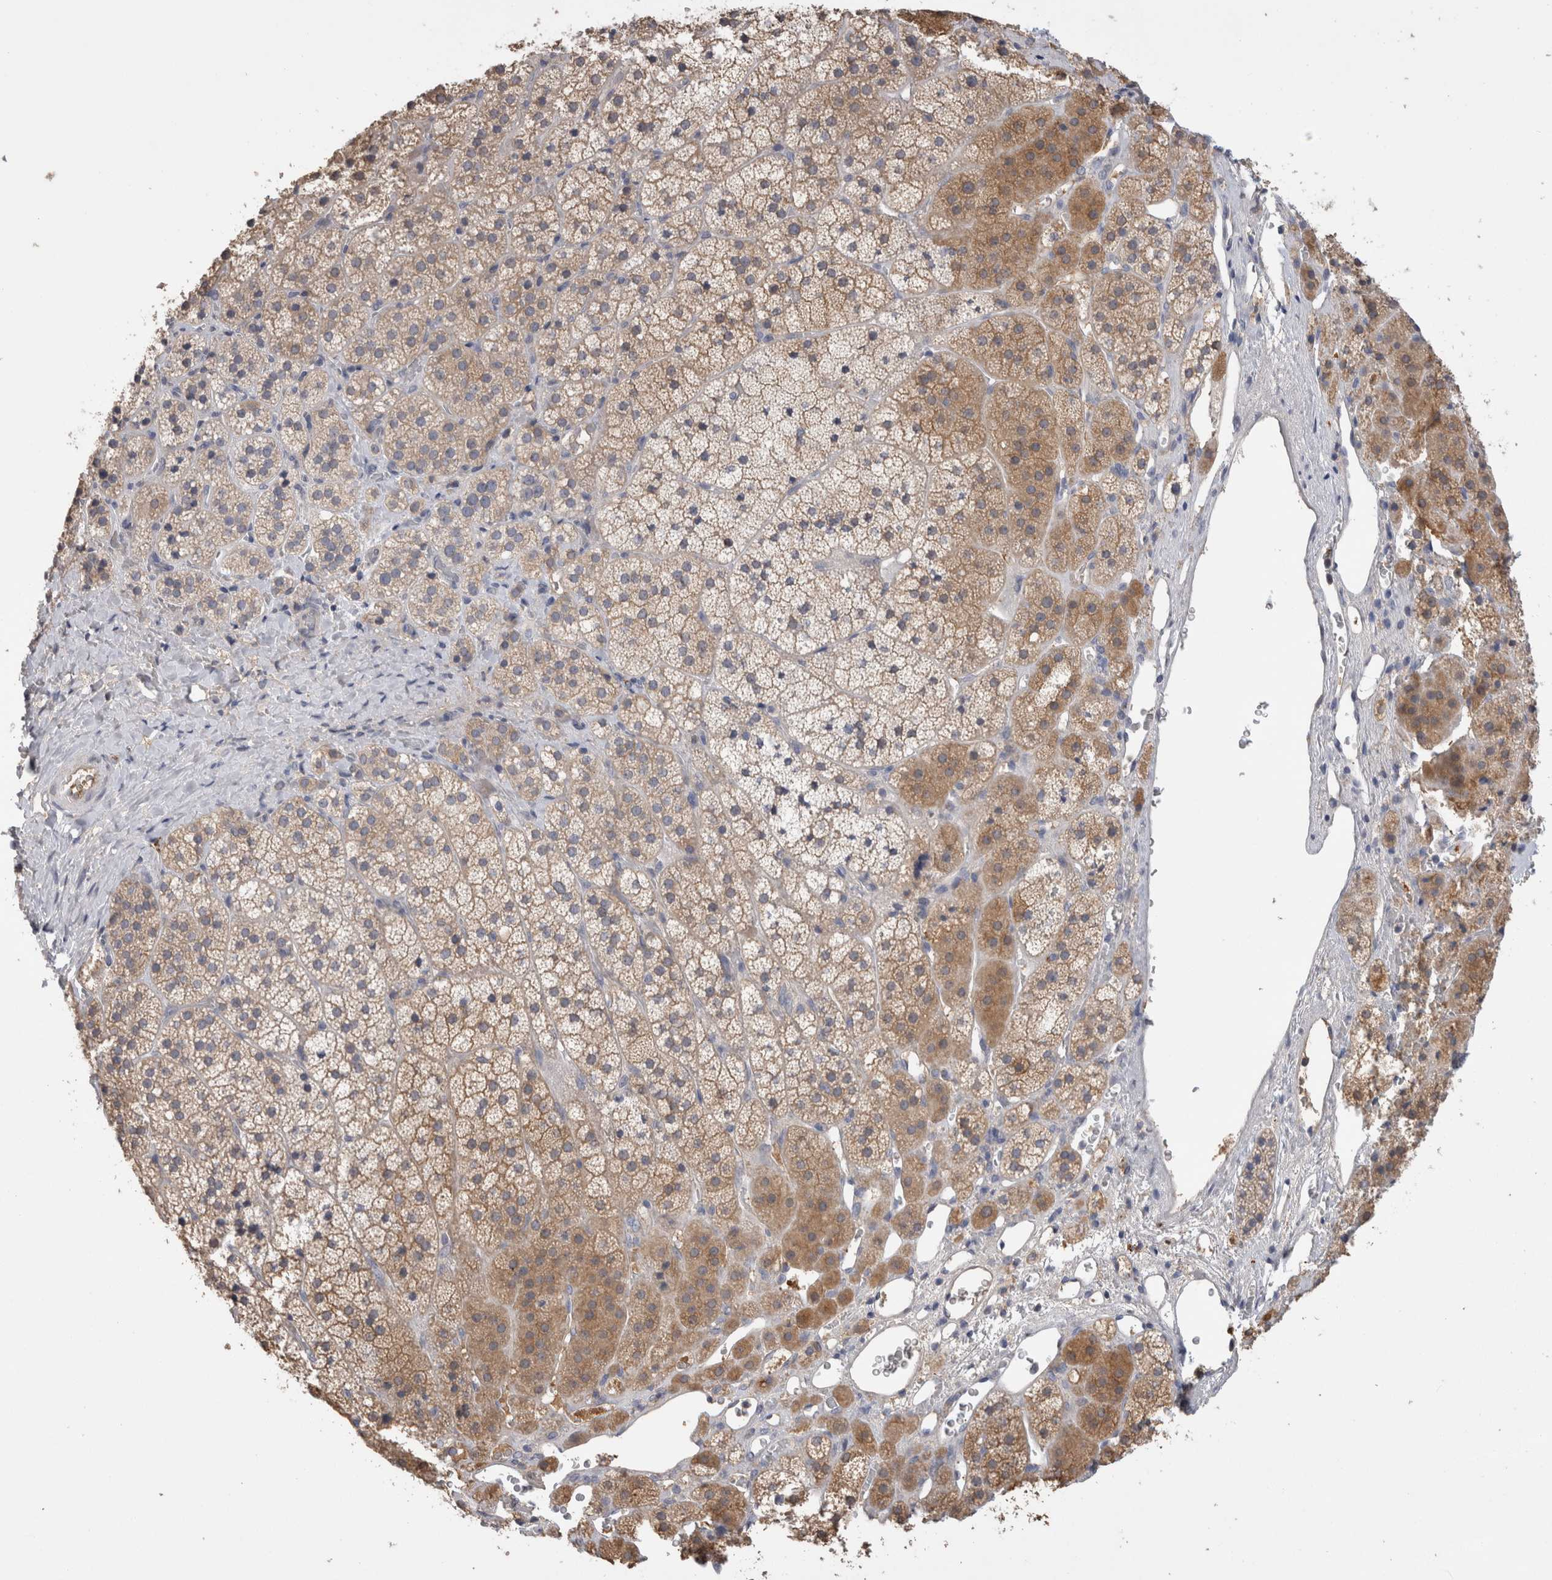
{"staining": {"intensity": "moderate", "quantity": "25%-75%", "location": "cytoplasmic/membranous"}, "tissue": "adrenal gland", "cell_type": "Glandular cells", "image_type": "normal", "snomed": [{"axis": "morphology", "description": "Normal tissue, NOS"}, {"axis": "topography", "description": "Adrenal gland"}], "caption": "Adrenal gland stained with immunohistochemistry demonstrates moderate cytoplasmic/membranous expression in about 25%-75% of glandular cells. (Brightfield microscopy of DAB IHC at high magnification).", "gene": "PPP3CC", "patient": {"sex": "female", "age": 44}}